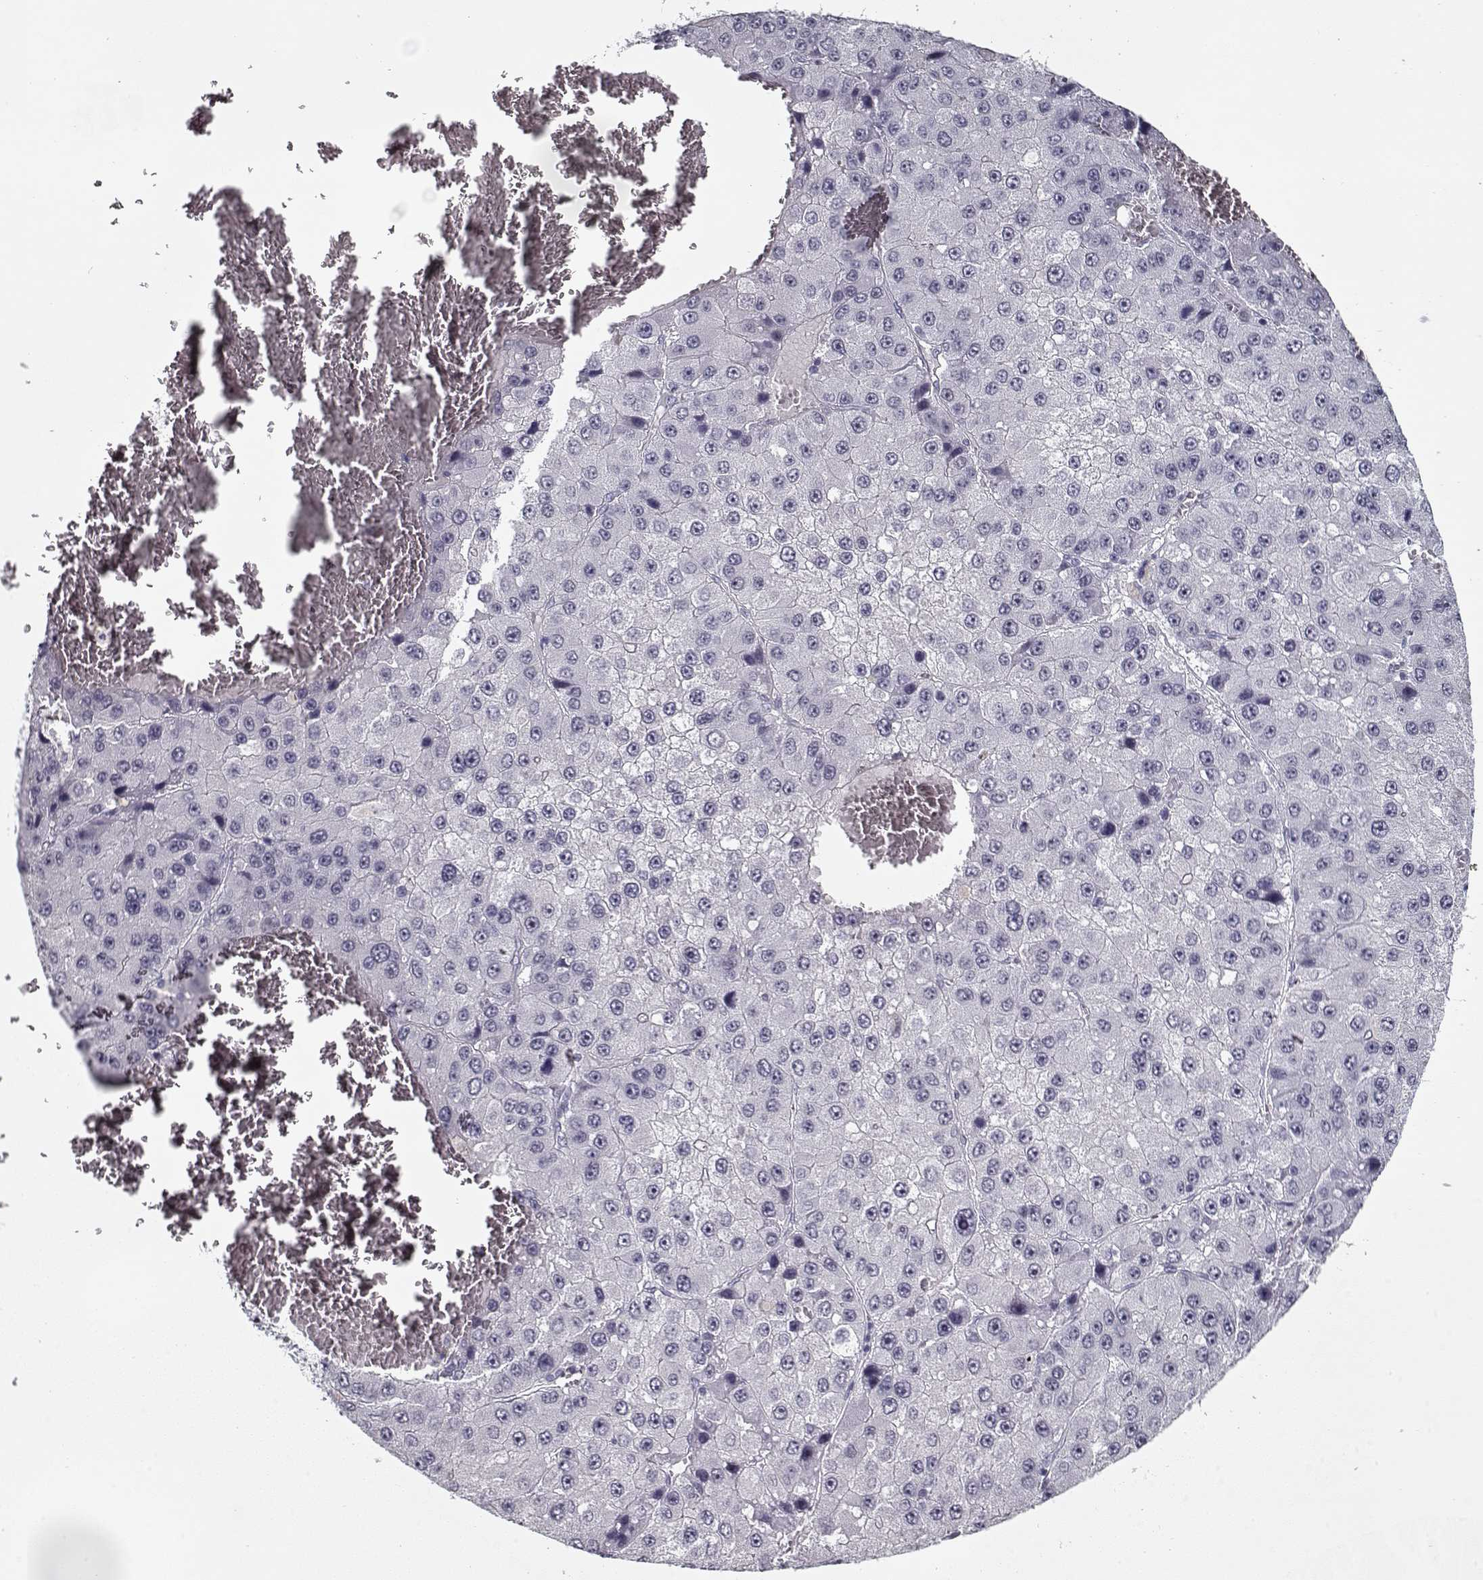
{"staining": {"intensity": "negative", "quantity": "none", "location": "none"}, "tissue": "liver cancer", "cell_type": "Tumor cells", "image_type": "cancer", "snomed": [{"axis": "morphology", "description": "Carcinoma, Hepatocellular, NOS"}, {"axis": "topography", "description": "Liver"}], "caption": "DAB (3,3'-diaminobenzidine) immunohistochemical staining of hepatocellular carcinoma (liver) displays no significant staining in tumor cells.", "gene": "RNF32", "patient": {"sex": "female", "age": 73}}